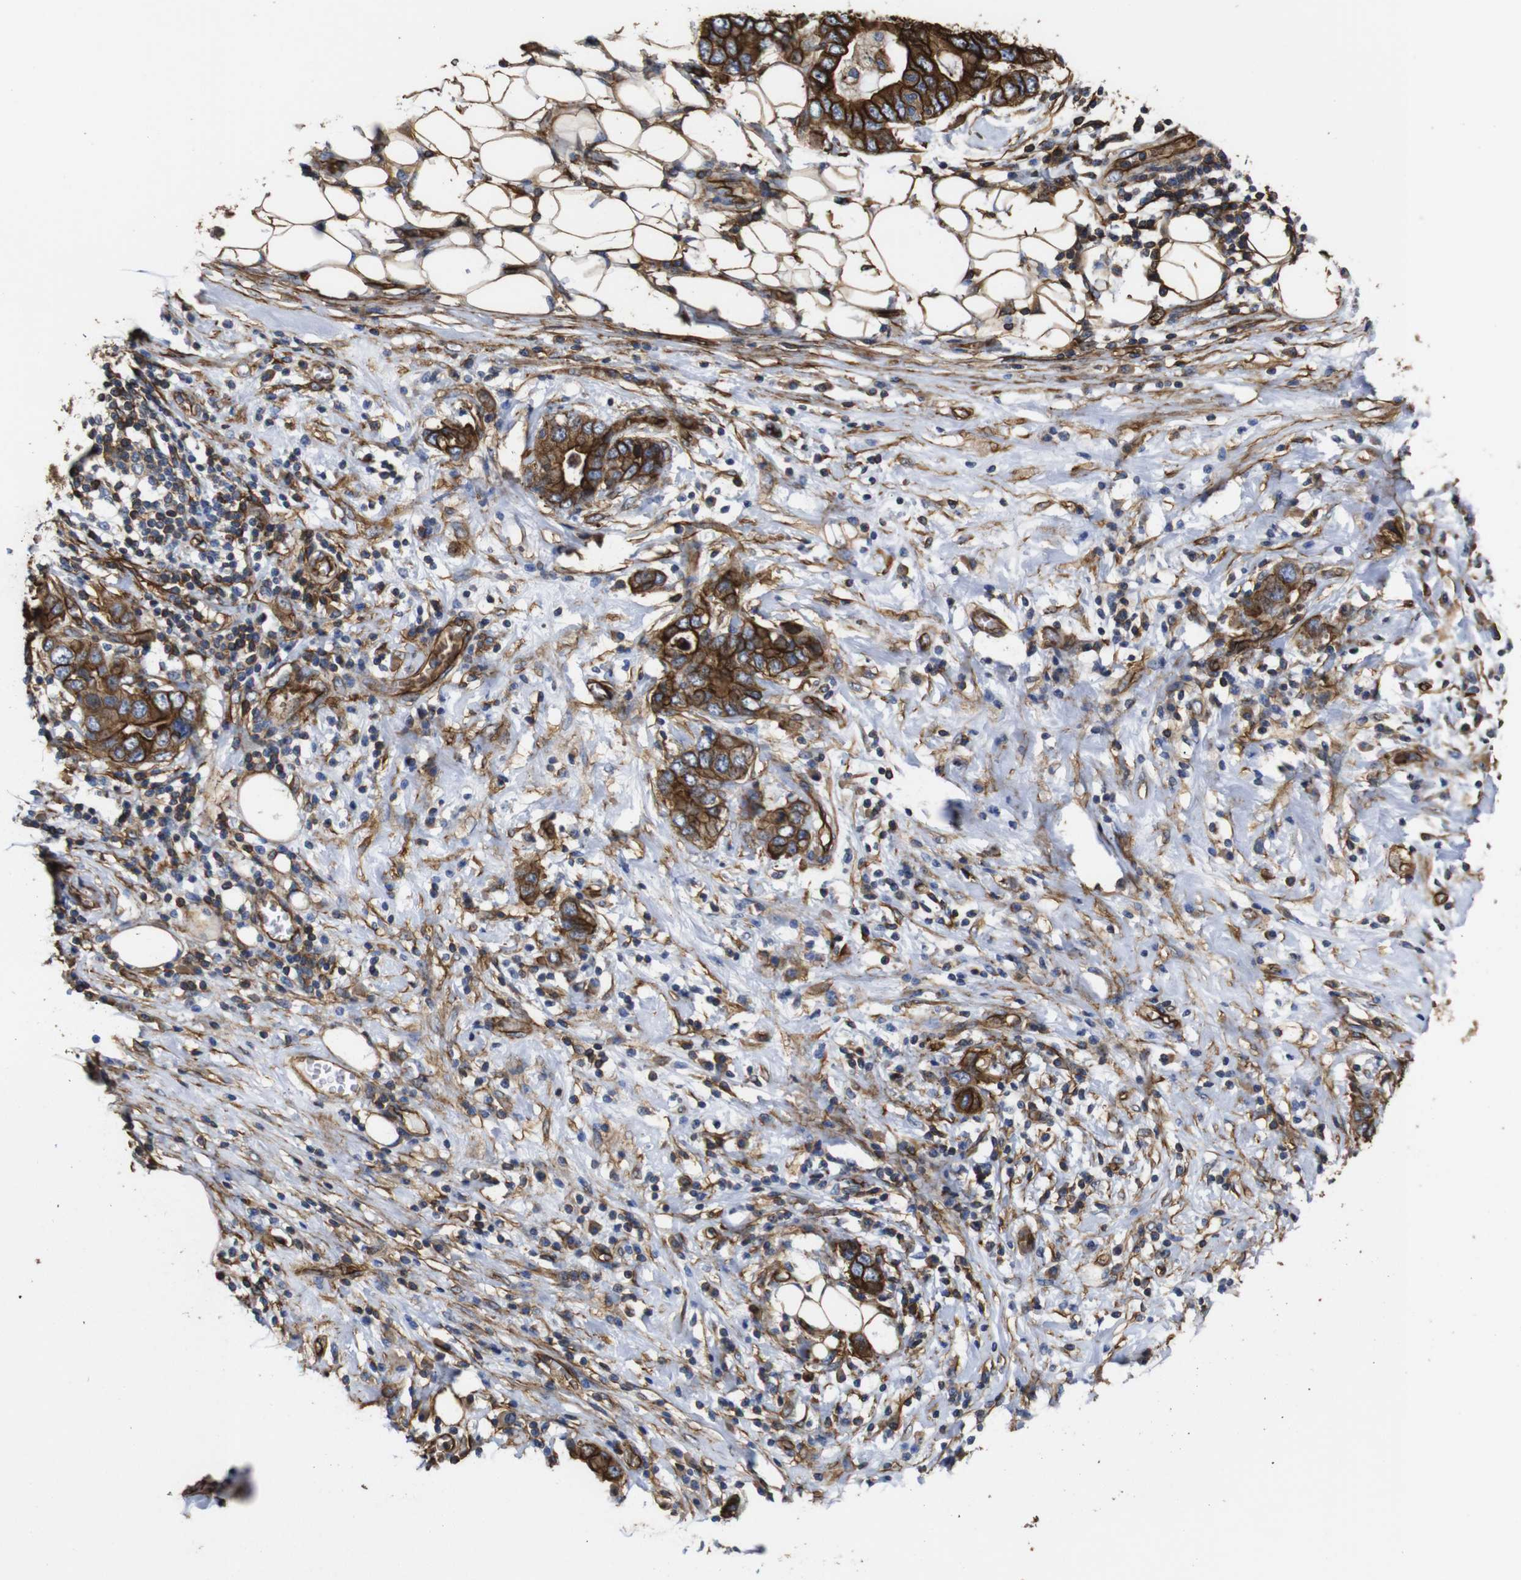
{"staining": {"intensity": "strong", "quantity": ">75%", "location": "cytoplasmic/membranous"}, "tissue": "stomach cancer", "cell_type": "Tumor cells", "image_type": "cancer", "snomed": [{"axis": "morphology", "description": "Adenocarcinoma, NOS"}, {"axis": "topography", "description": "Stomach, lower"}], "caption": "Protein expression analysis of human adenocarcinoma (stomach) reveals strong cytoplasmic/membranous staining in about >75% of tumor cells.", "gene": "SPTBN1", "patient": {"sex": "female", "age": 93}}